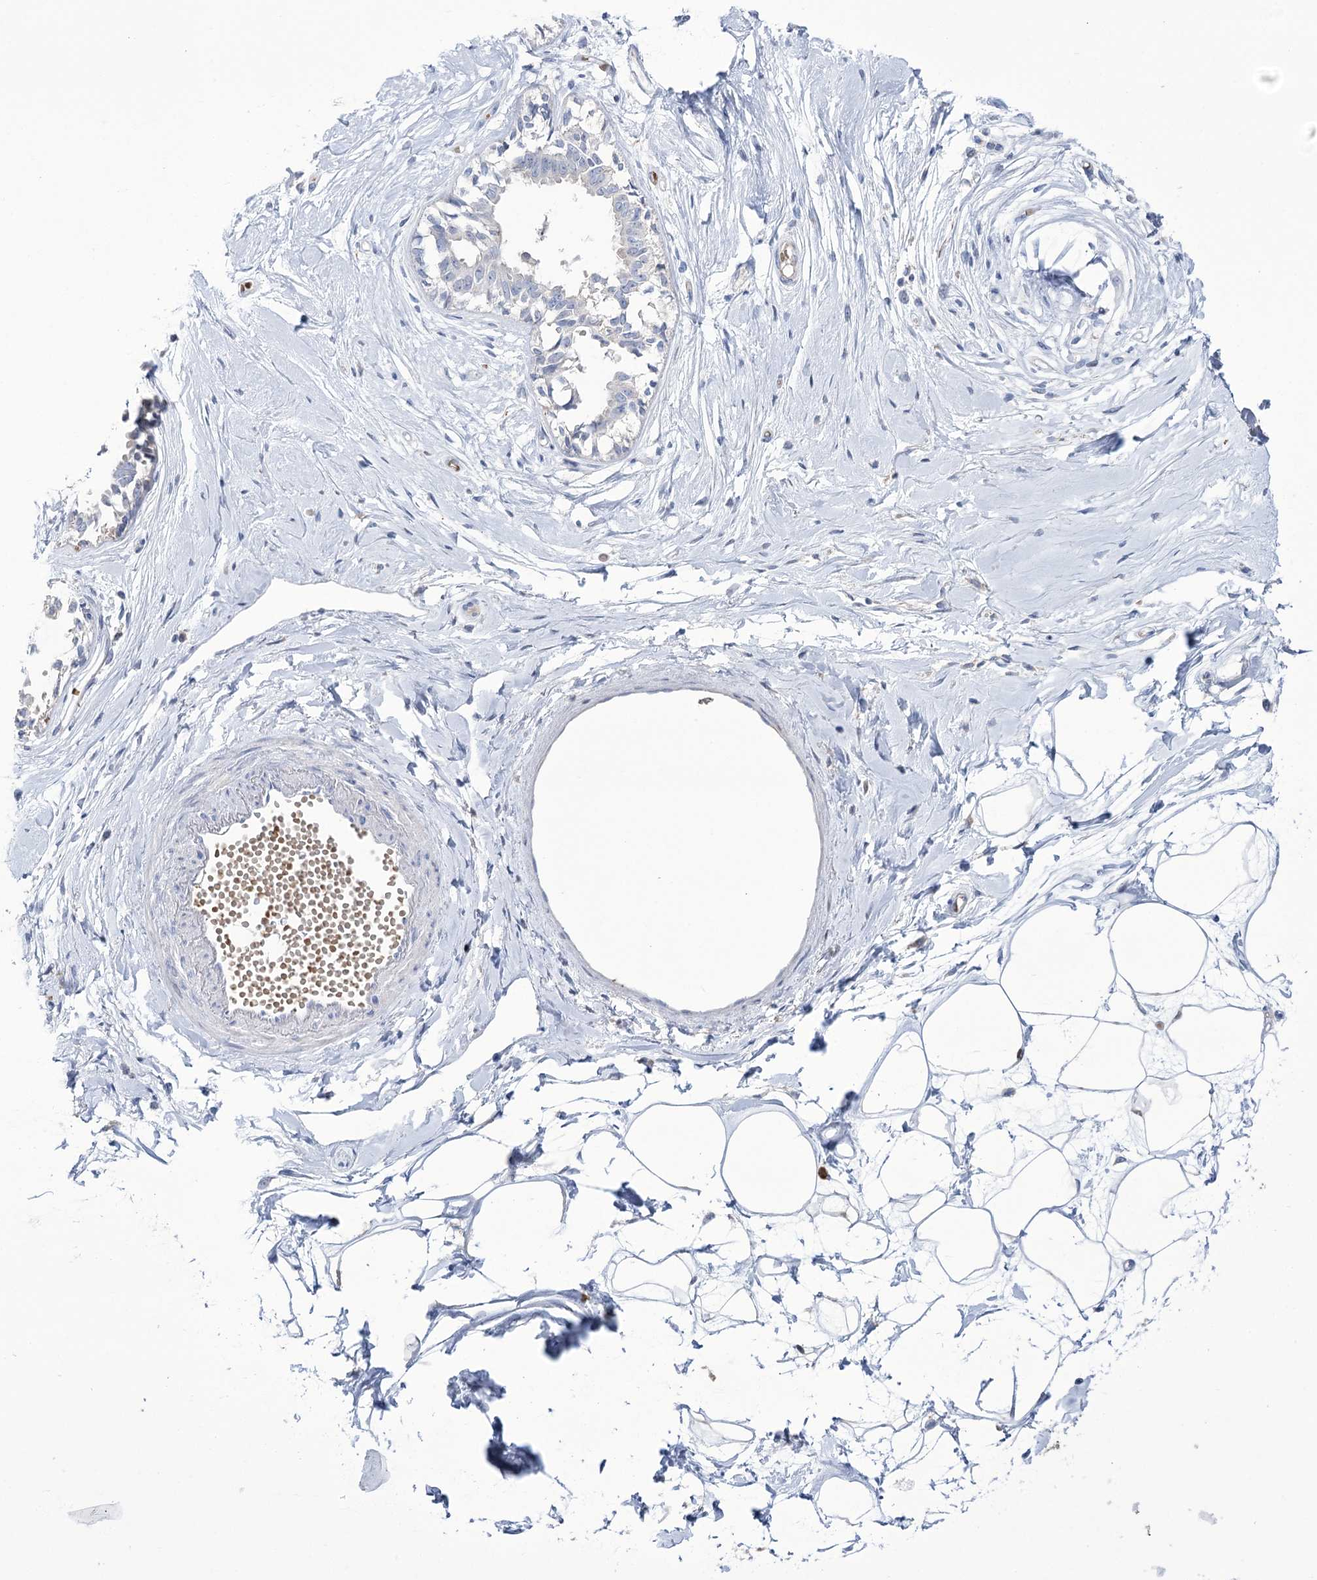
{"staining": {"intensity": "negative", "quantity": "none", "location": "none"}, "tissue": "breast", "cell_type": "Adipocytes", "image_type": "normal", "snomed": [{"axis": "morphology", "description": "Normal tissue, NOS"}, {"axis": "topography", "description": "Breast"}], "caption": "Immunohistochemical staining of normal human breast reveals no significant positivity in adipocytes. (DAB (3,3'-diaminobenzidine) immunohistochemistry visualized using brightfield microscopy, high magnification).", "gene": "ZNF622", "patient": {"sex": "female", "age": 45}}